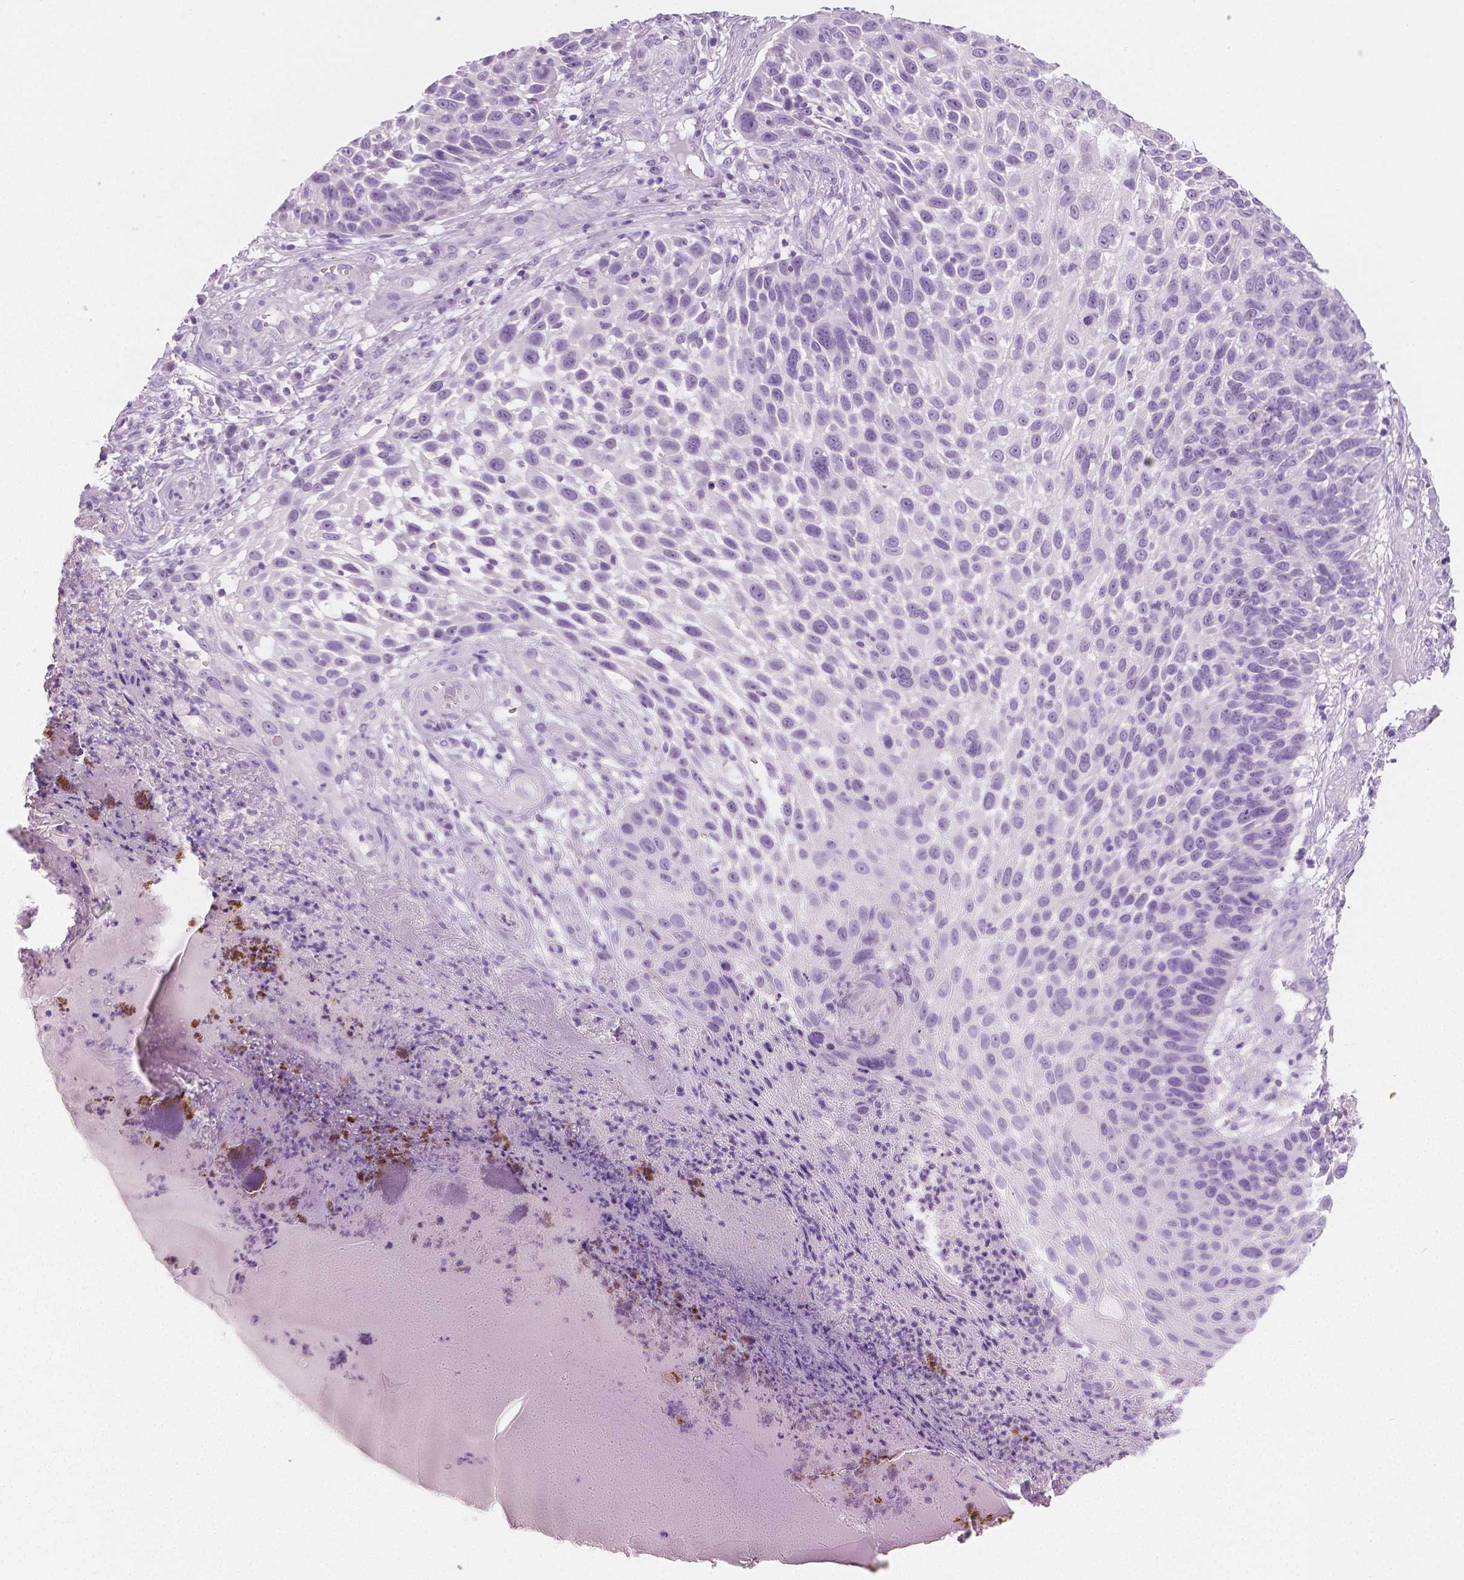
{"staining": {"intensity": "negative", "quantity": "none", "location": "none"}, "tissue": "skin cancer", "cell_type": "Tumor cells", "image_type": "cancer", "snomed": [{"axis": "morphology", "description": "Squamous cell carcinoma, NOS"}, {"axis": "topography", "description": "Skin"}], "caption": "Image shows no significant protein positivity in tumor cells of skin squamous cell carcinoma.", "gene": "PLIN4", "patient": {"sex": "male", "age": 92}}